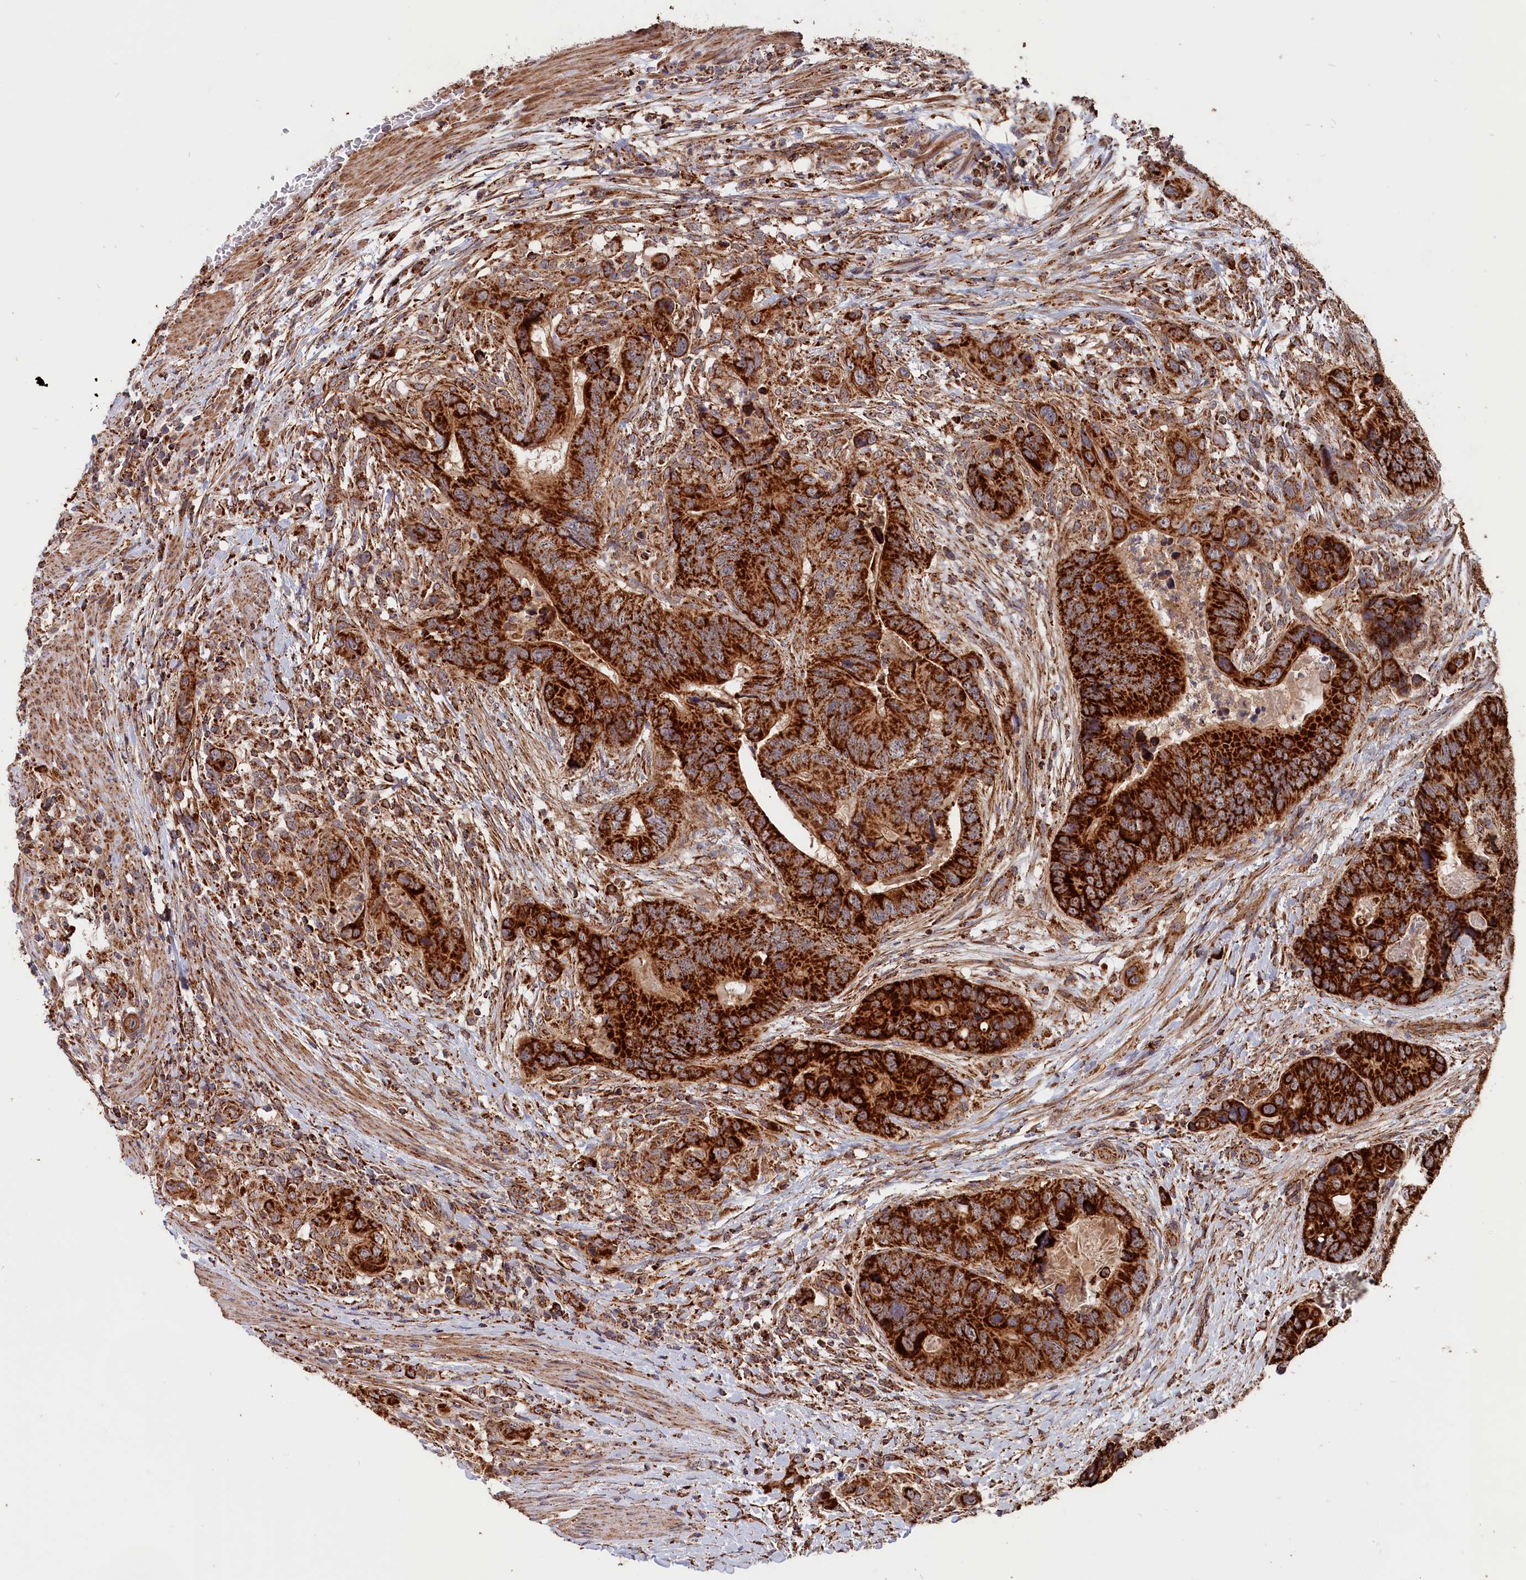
{"staining": {"intensity": "strong", "quantity": ">75%", "location": "cytoplasmic/membranous"}, "tissue": "colorectal cancer", "cell_type": "Tumor cells", "image_type": "cancer", "snomed": [{"axis": "morphology", "description": "Adenocarcinoma, NOS"}, {"axis": "topography", "description": "Colon"}], "caption": "Approximately >75% of tumor cells in colorectal adenocarcinoma reveal strong cytoplasmic/membranous protein expression as visualized by brown immunohistochemical staining.", "gene": "MACROD1", "patient": {"sex": "male", "age": 84}}